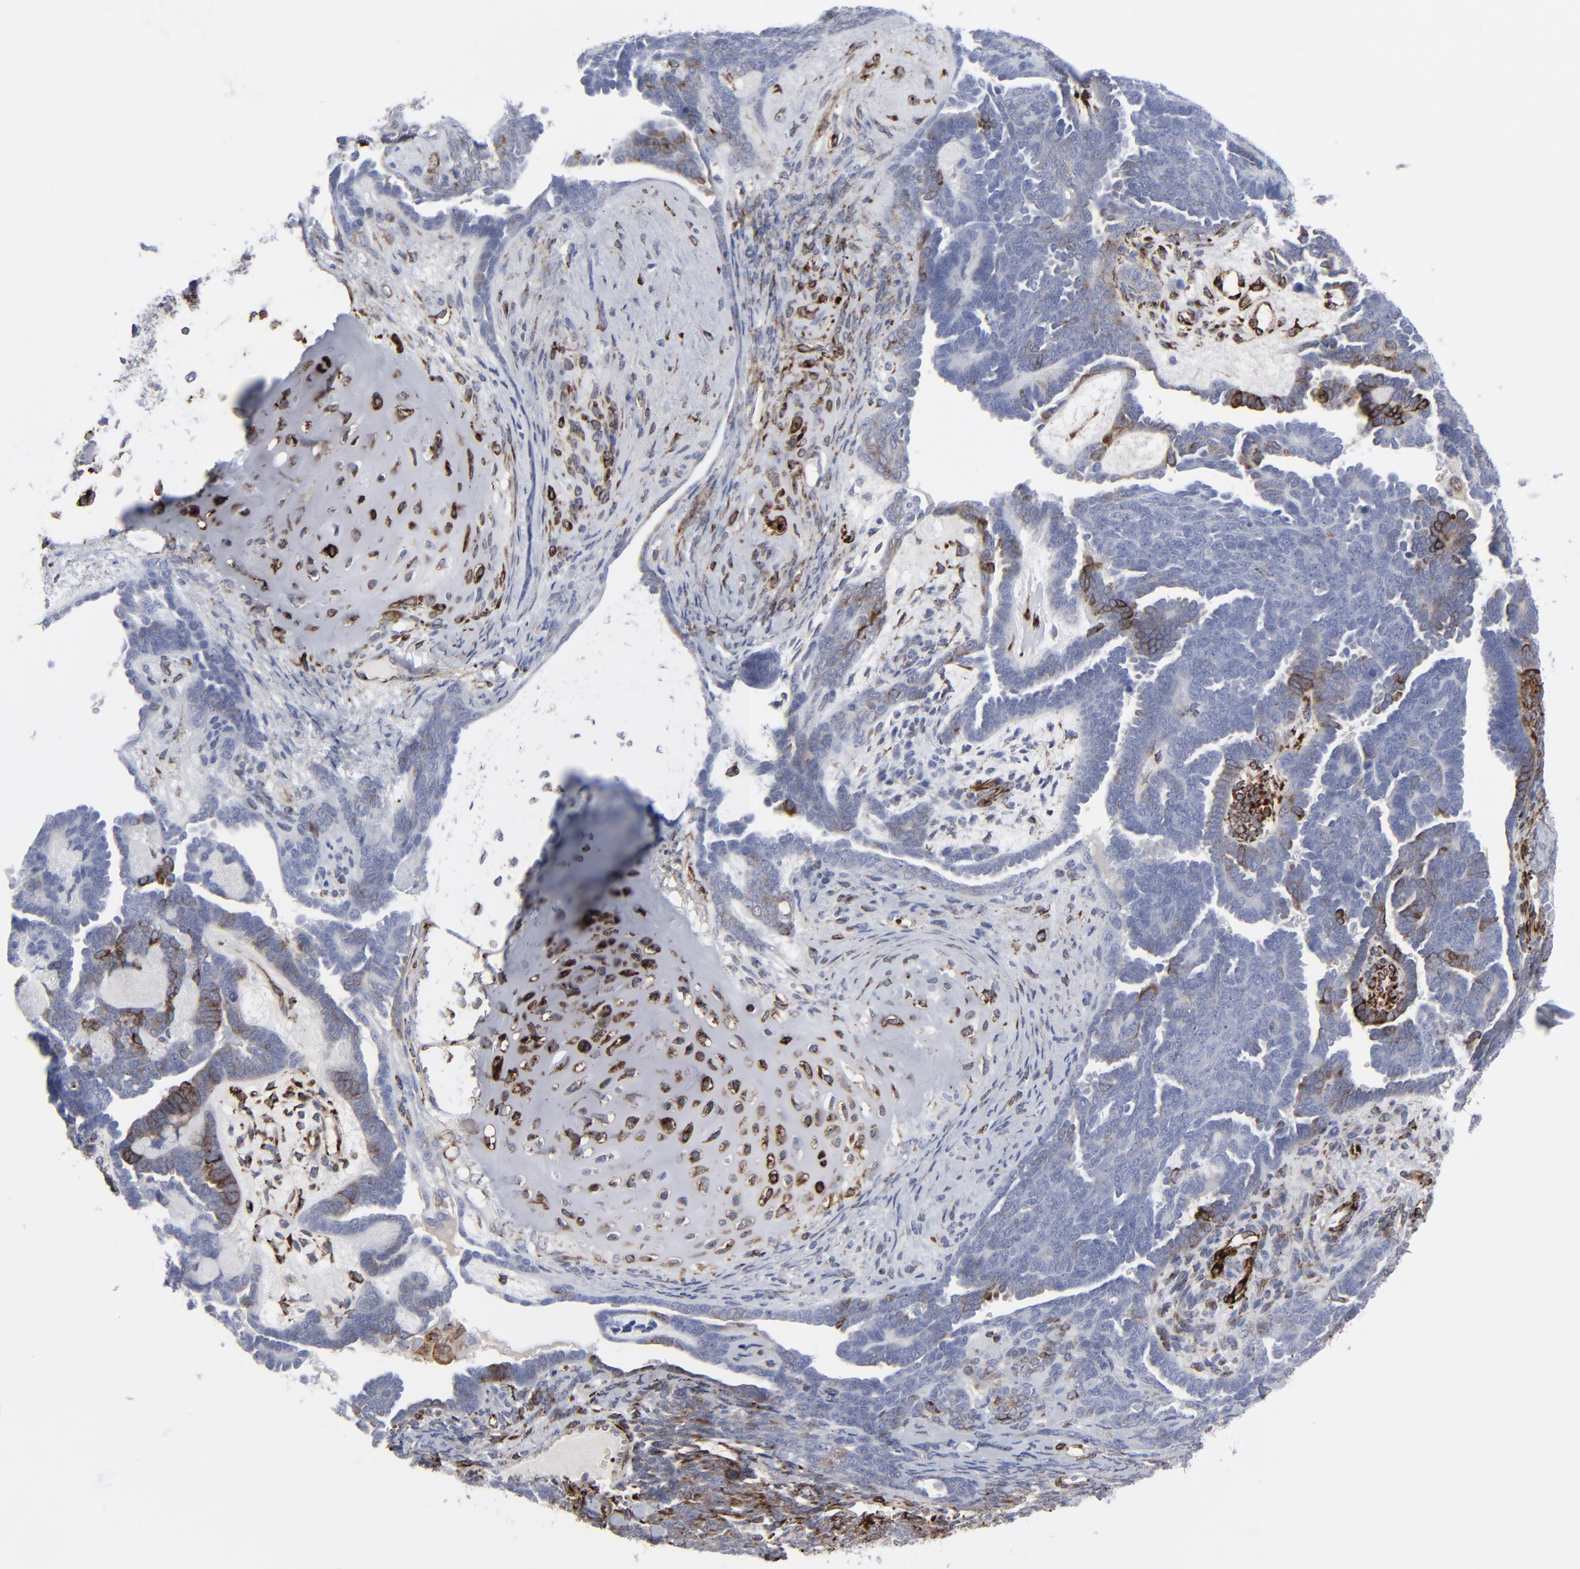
{"staining": {"intensity": "negative", "quantity": "none", "location": "none"}, "tissue": "endometrial cancer", "cell_type": "Tumor cells", "image_type": "cancer", "snomed": [{"axis": "morphology", "description": "Neoplasm, malignant, NOS"}, {"axis": "topography", "description": "Endometrium"}], "caption": "Immunohistochemistry histopathology image of neoplastic tissue: human endometrial neoplasm (malignant) stained with DAB (3,3'-diaminobenzidine) reveals no significant protein staining in tumor cells.", "gene": "SPARC", "patient": {"sex": "female", "age": 74}}